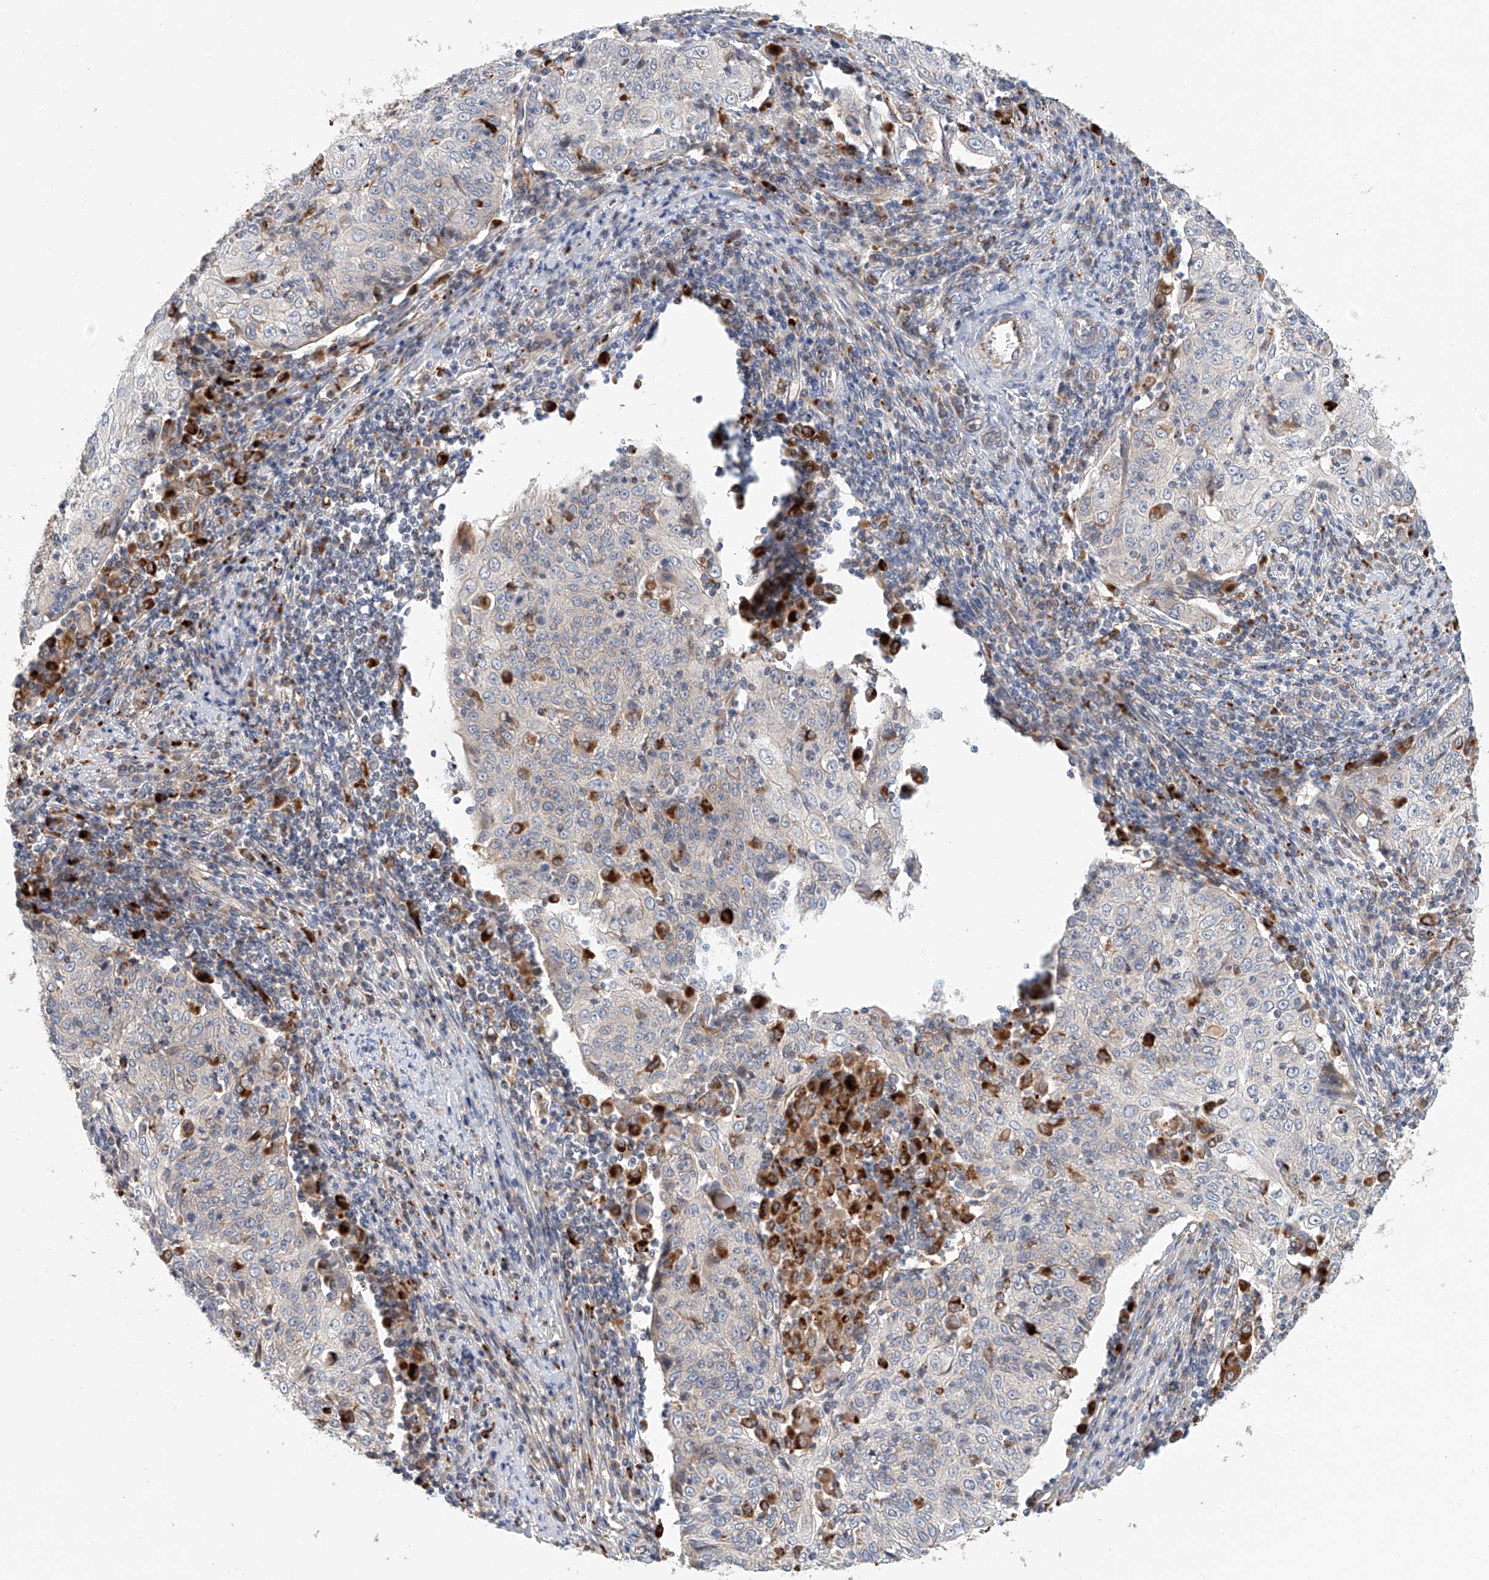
{"staining": {"intensity": "negative", "quantity": "none", "location": "none"}, "tissue": "cervical cancer", "cell_type": "Tumor cells", "image_type": "cancer", "snomed": [{"axis": "morphology", "description": "Squamous cell carcinoma, NOS"}, {"axis": "topography", "description": "Cervix"}], "caption": "A high-resolution image shows immunohistochemistry staining of squamous cell carcinoma (cervical), which exhibits no significant staining in tumor cells. Nuclei are stained in blue.", "gene": "HGSNAT", "patient": {"sex": "female", "age": 48}}